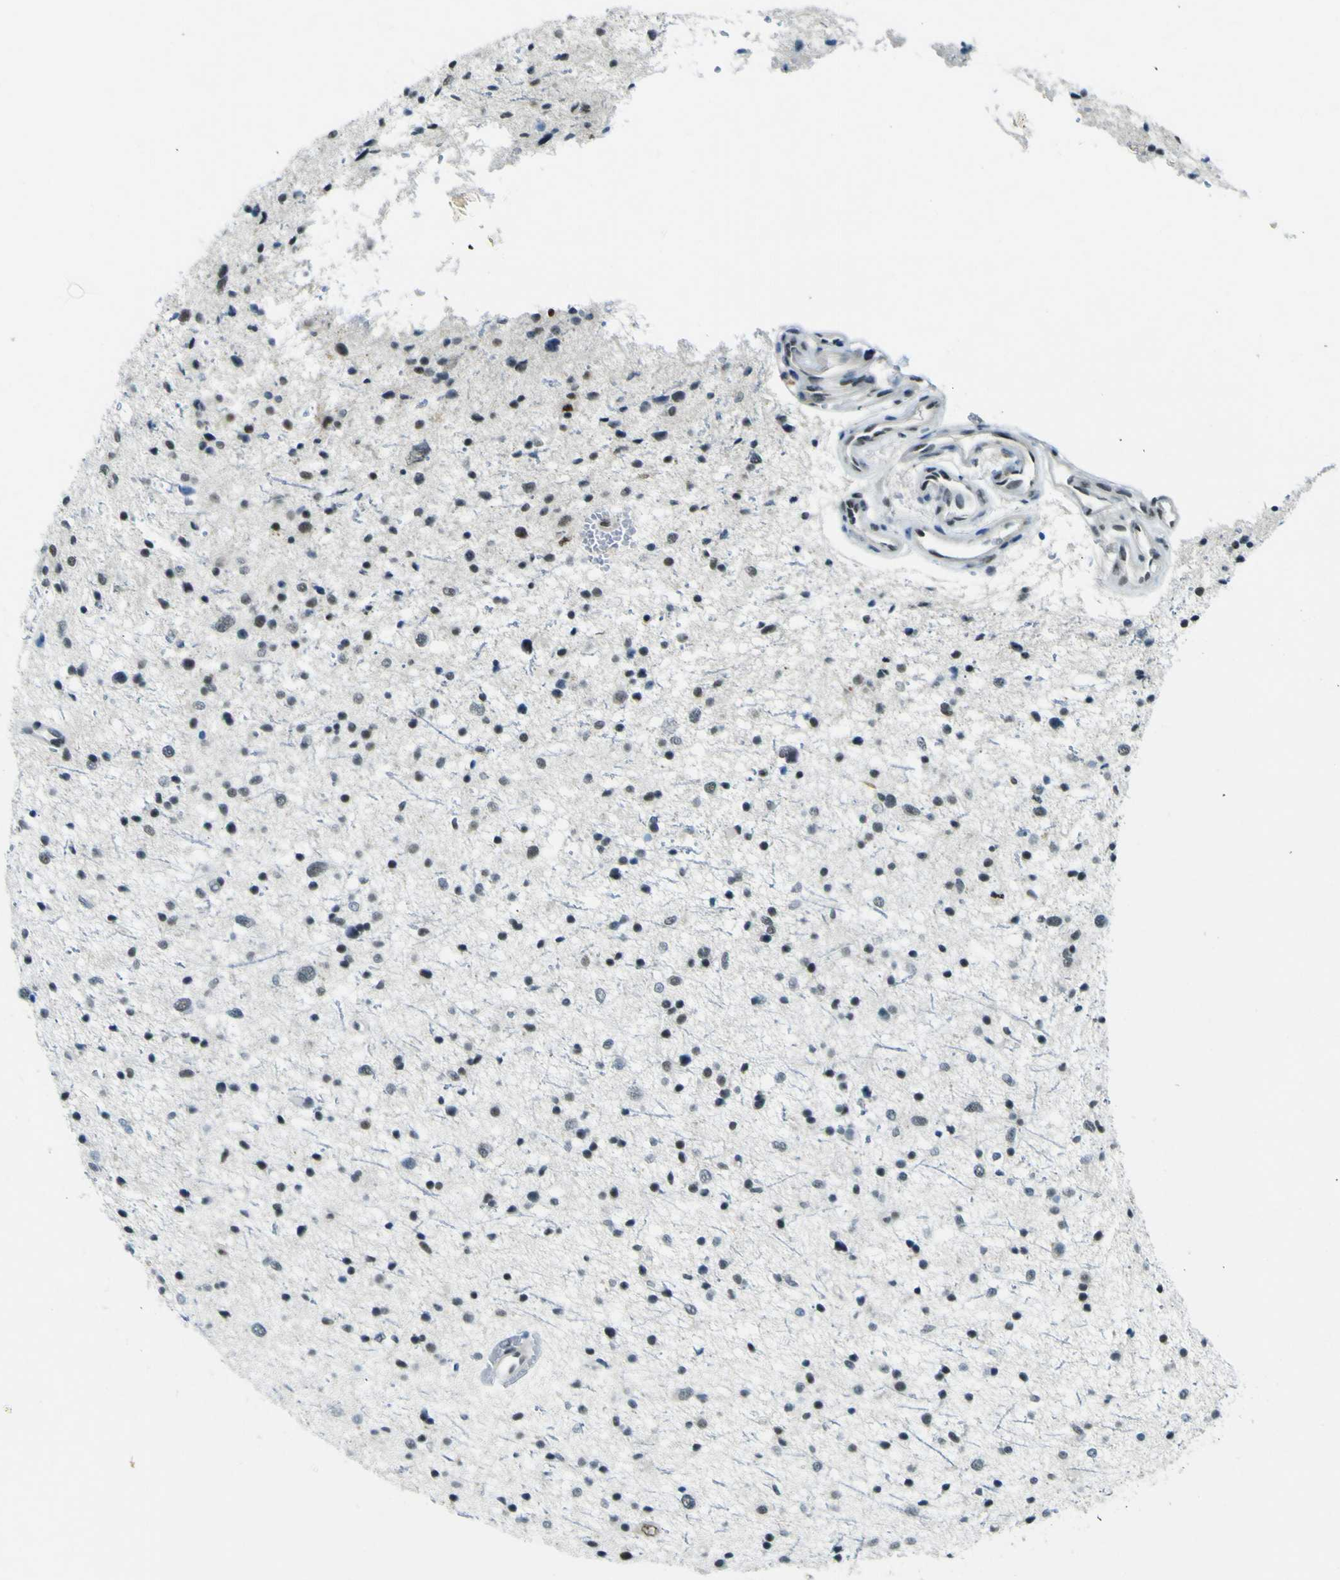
{"staining": {"intensity": "weak", "quantity": "<25%", "location": "nuclear"}, "tissue": "glioma", "cell_type": "Tumor cells", "image_type": "cancer", "snomed": [{"axis": "morphology", "description": "Glioma, malignant, Low grade"}, {"axis": "topography", "description": "Brain"}], "caption": "Immunohistochemistry (IHC) of malignant glioma (low-grade) displays no staining in tumor cells. Nuclei are stained in blue.", "gene": "CEBPG", "patient": {"sex": "female", "age": 37}}